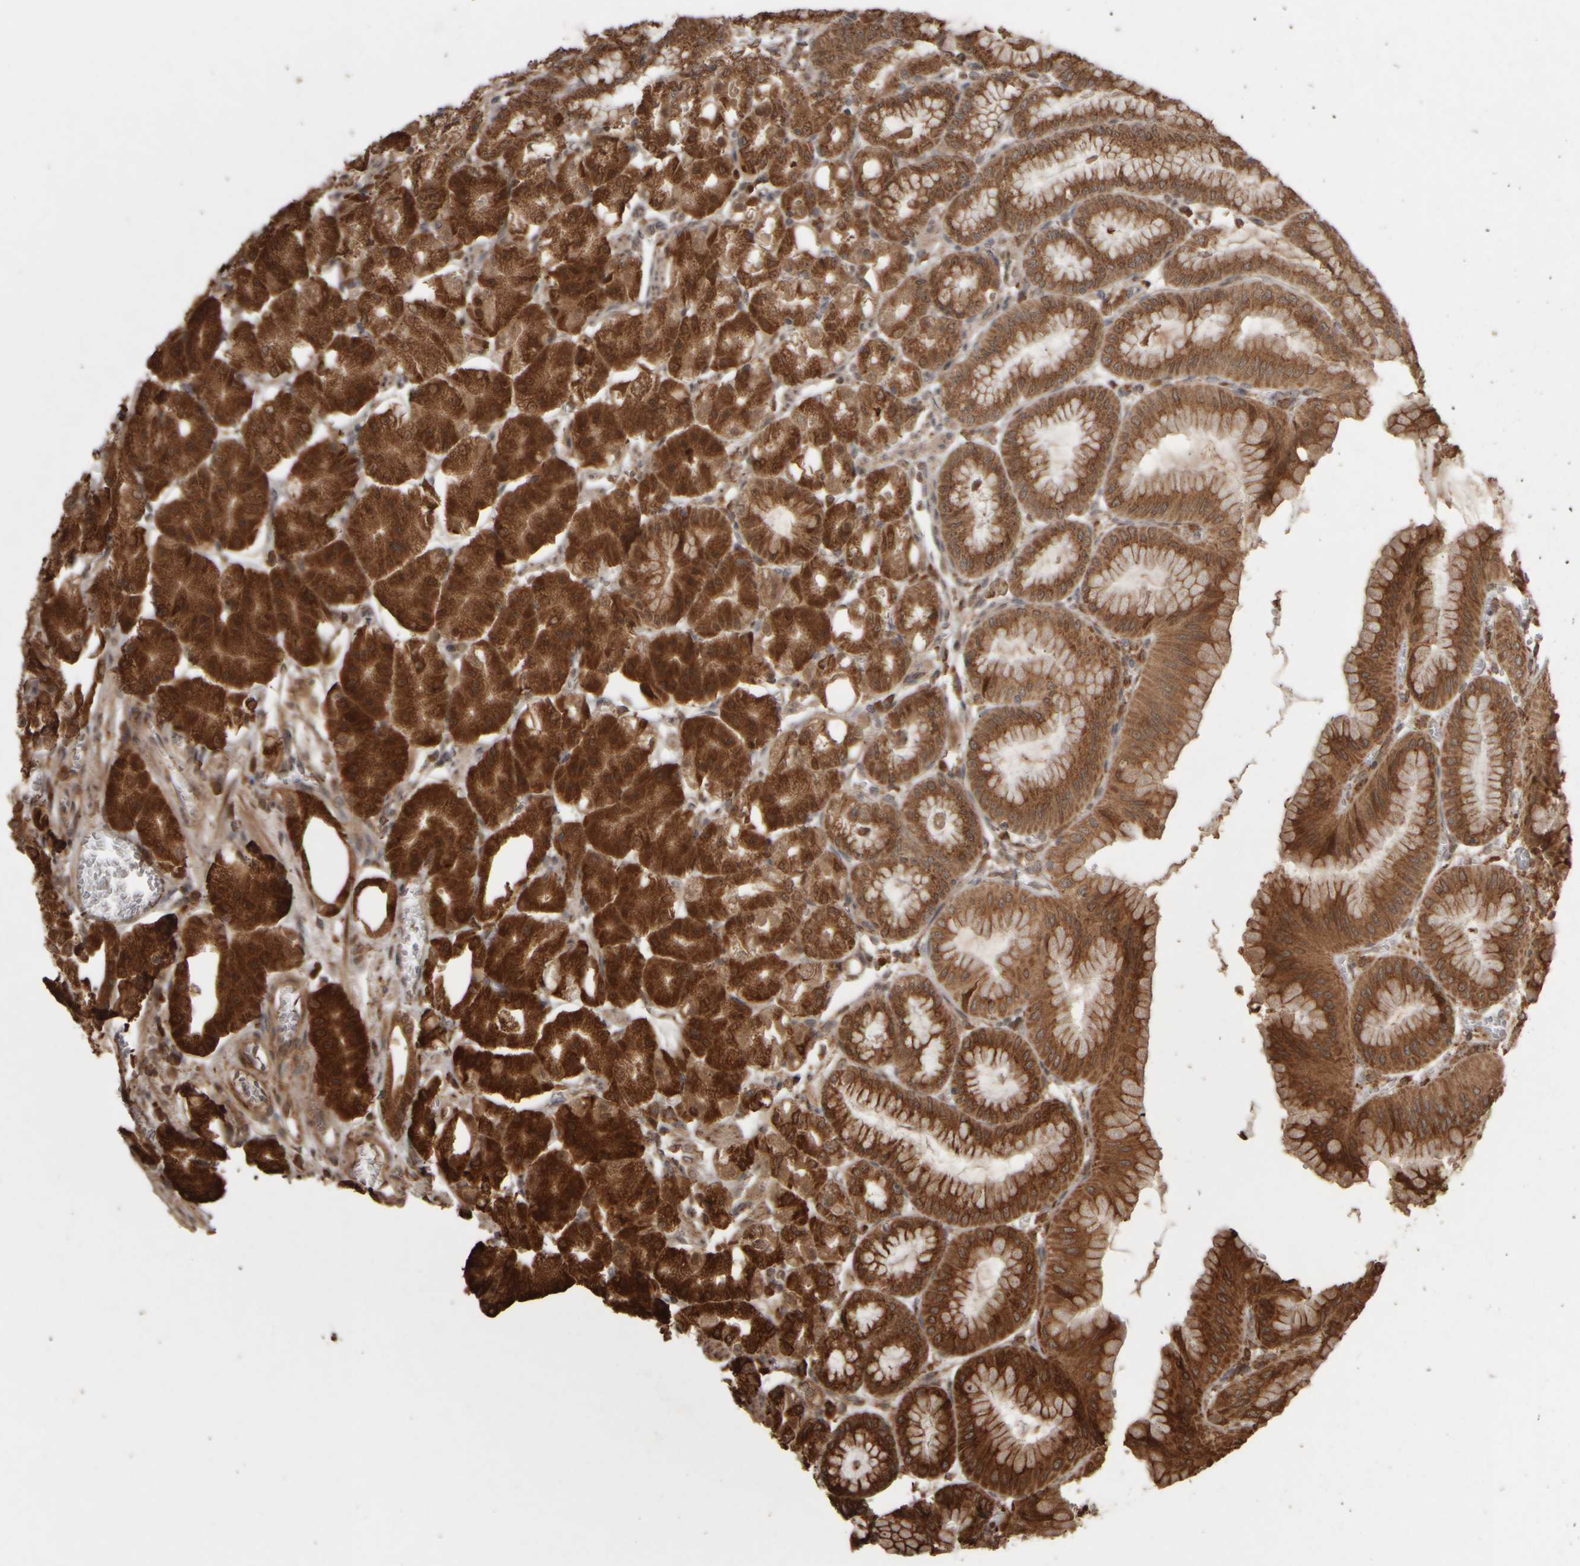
{"staining": {"intensity": "strong", "quantity": ">75%", "location": "cytoplasmic/membranous"}, "tissue": "stomach", "cell_type": "Glandular cells", "image_type": "normal", "snomed": [{"axis": "morphology", "description": "Normal tissue, NOS"}, {"axis": "topography", "description": "Stomach, lower"}], "caption": "Glandular cells exhibit strong cytoplasmic/membranous expression in approximately >75% of cells in benign stomach. The staining was performed using DAB to visualize the protein expression in brown, while the nuclei were stained in blue with hematoxylin (Magnification: 20x).", "gene": "AGBL3", "patient": {"sex": "male", "age": 71}}